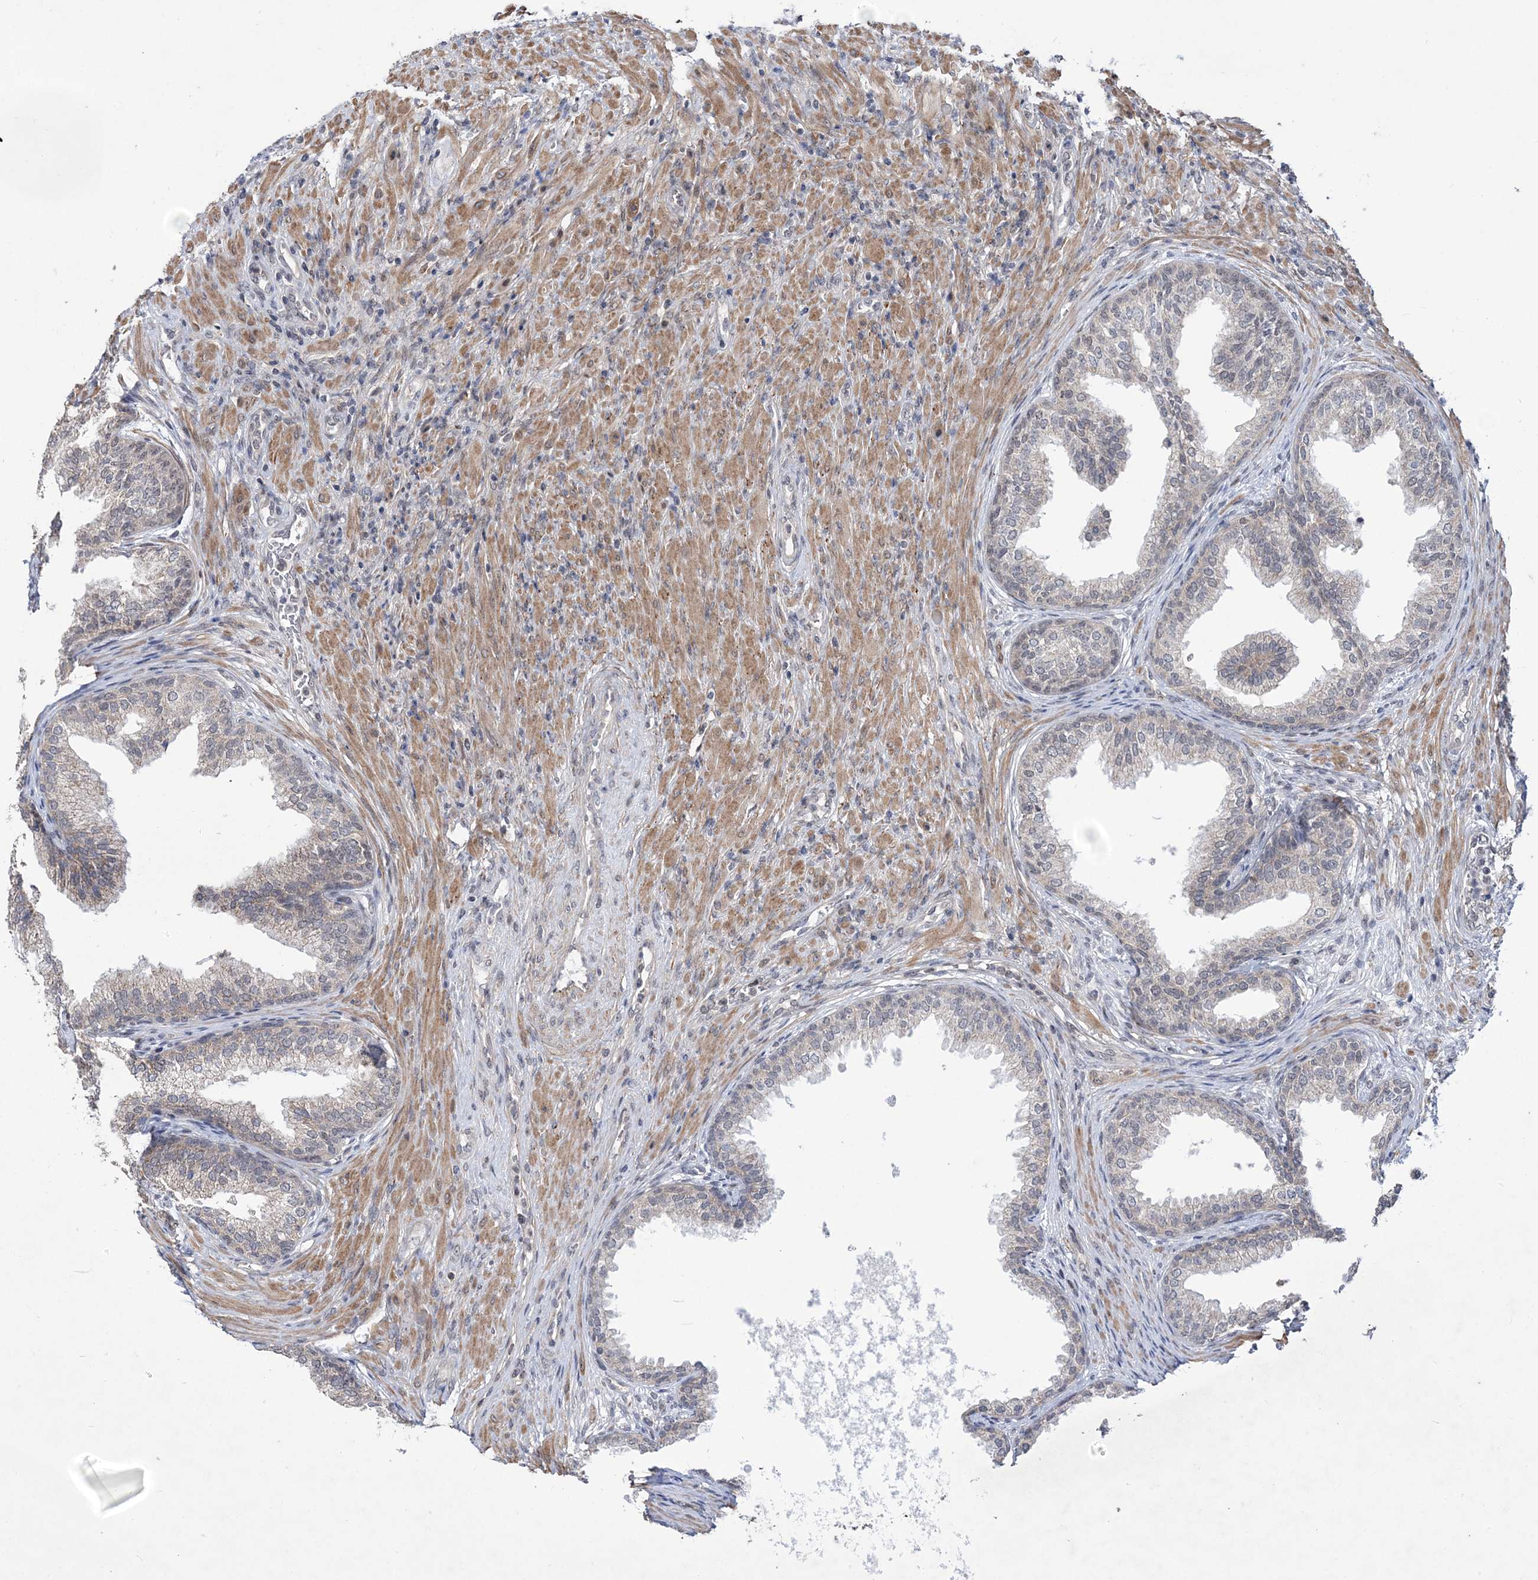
{"staining": {"intensity": "weak", "quantity": "<25%", "location": "cytoplasmic/membranous"}, "tissue": "prostate", "cell_type": "Glandular cells", "image_type": "normal", "snomed": [{"axis": "morphology", "description": "Normal tissue, NOS"}, {"axis": "topography", "description": "Prostate"}], "caption": "Glandular cells are negative for brown protein staining in normal prostate. (IHC, brightfield microscopy, high magnification).", "gene": "BOD1L1", "patient": {"sex": "male", "age": 76}}